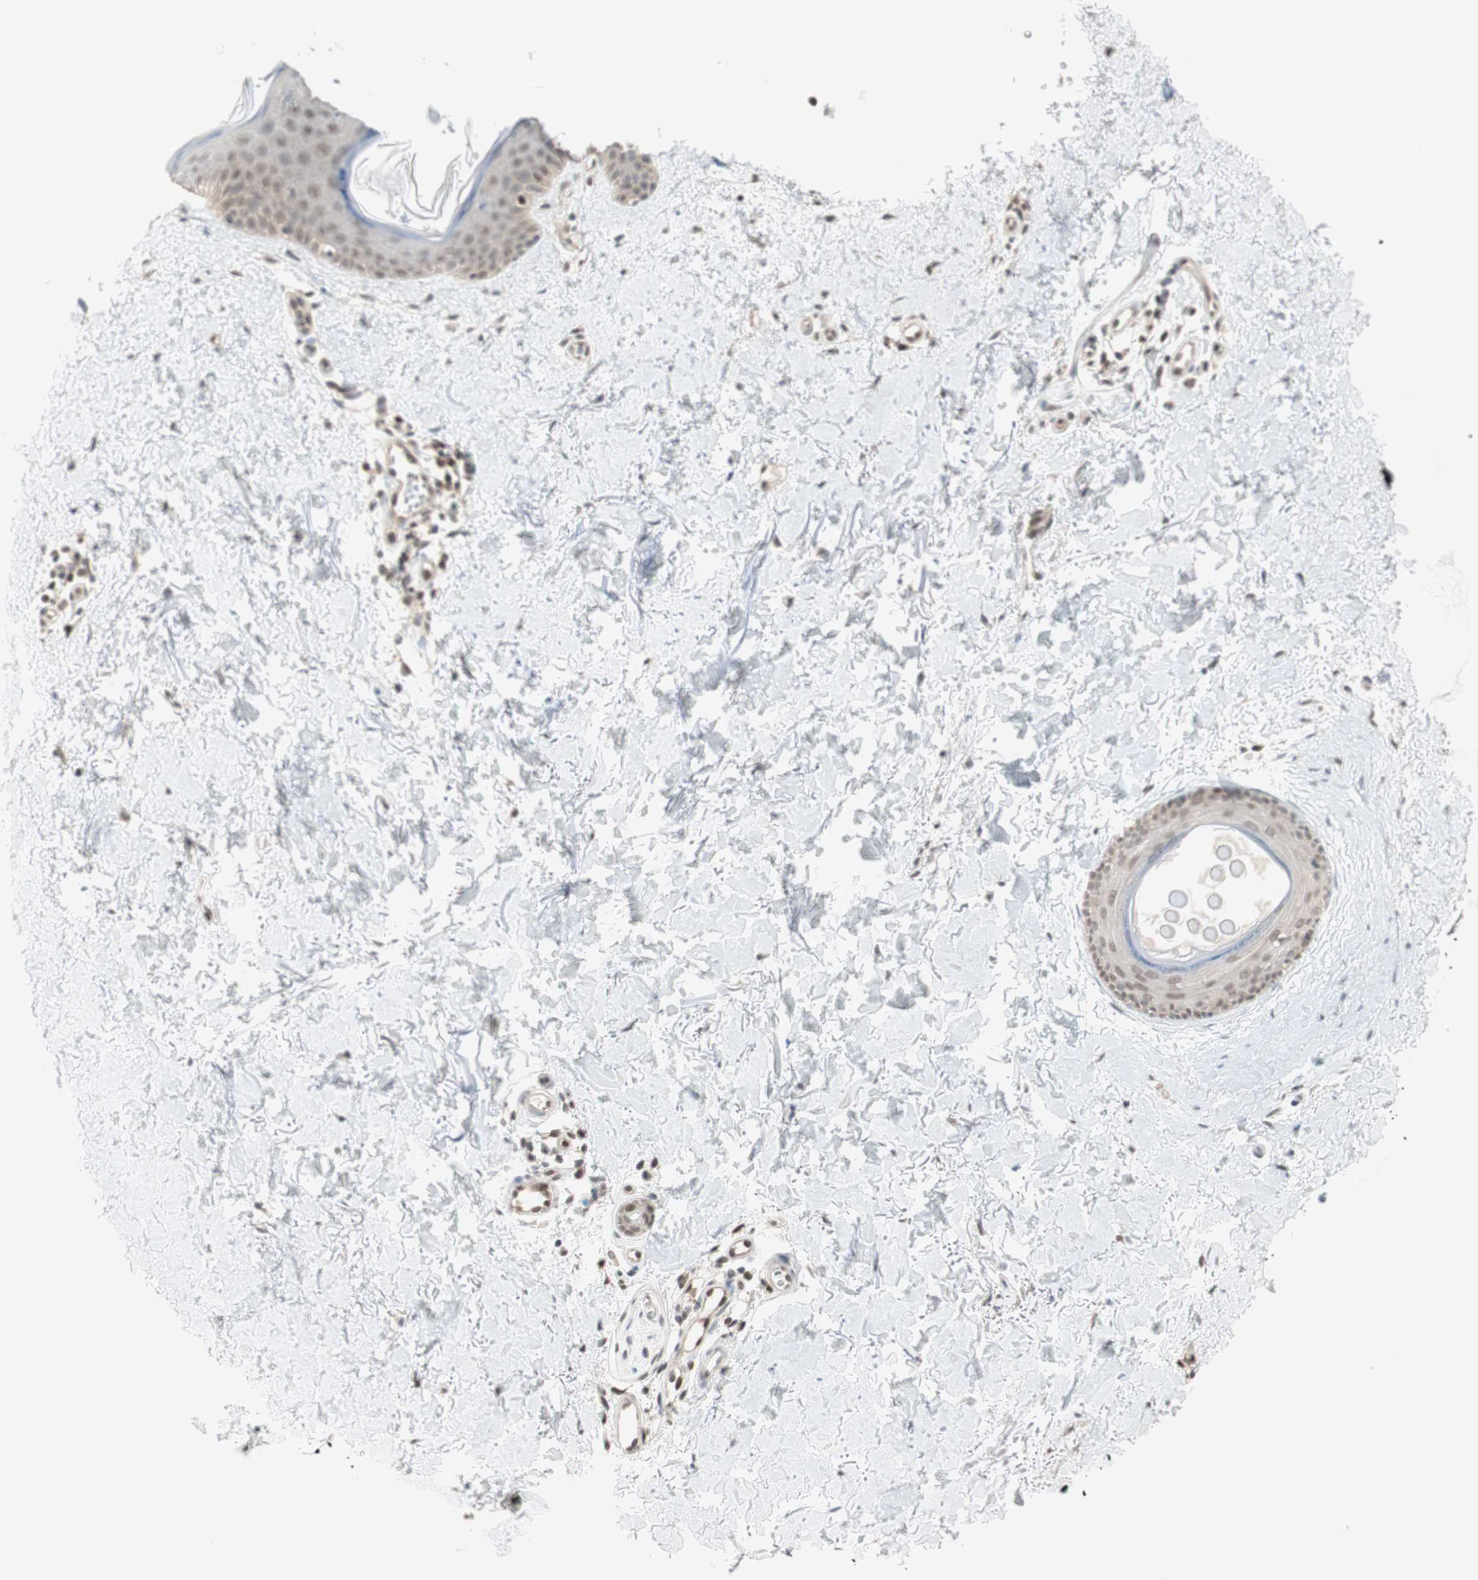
{"staining": {"intensity": "weak", "quantity": "25%-75%", "location": "cytoplasmic/membranous"}, "tissue": "skin", "cell_type": "Fibroblasts", "image_type": "normal", "snomed": [{"axis": "morphology", "description": "Normal tissue, NOS"}, {"axis": "topography", "description": "Skin"}], "caption": "Immunohistochemistry photomicrograph of normal skin: skin stained using IHC exhibits low levels of weak protein expression localized specifically in the cytoplasmic/membranous of fibroblasts, appearing as a cytoplasmic/membranous brown color.", "gene": "UBE2I", "patient": {"sex": "female", "age": 56}}